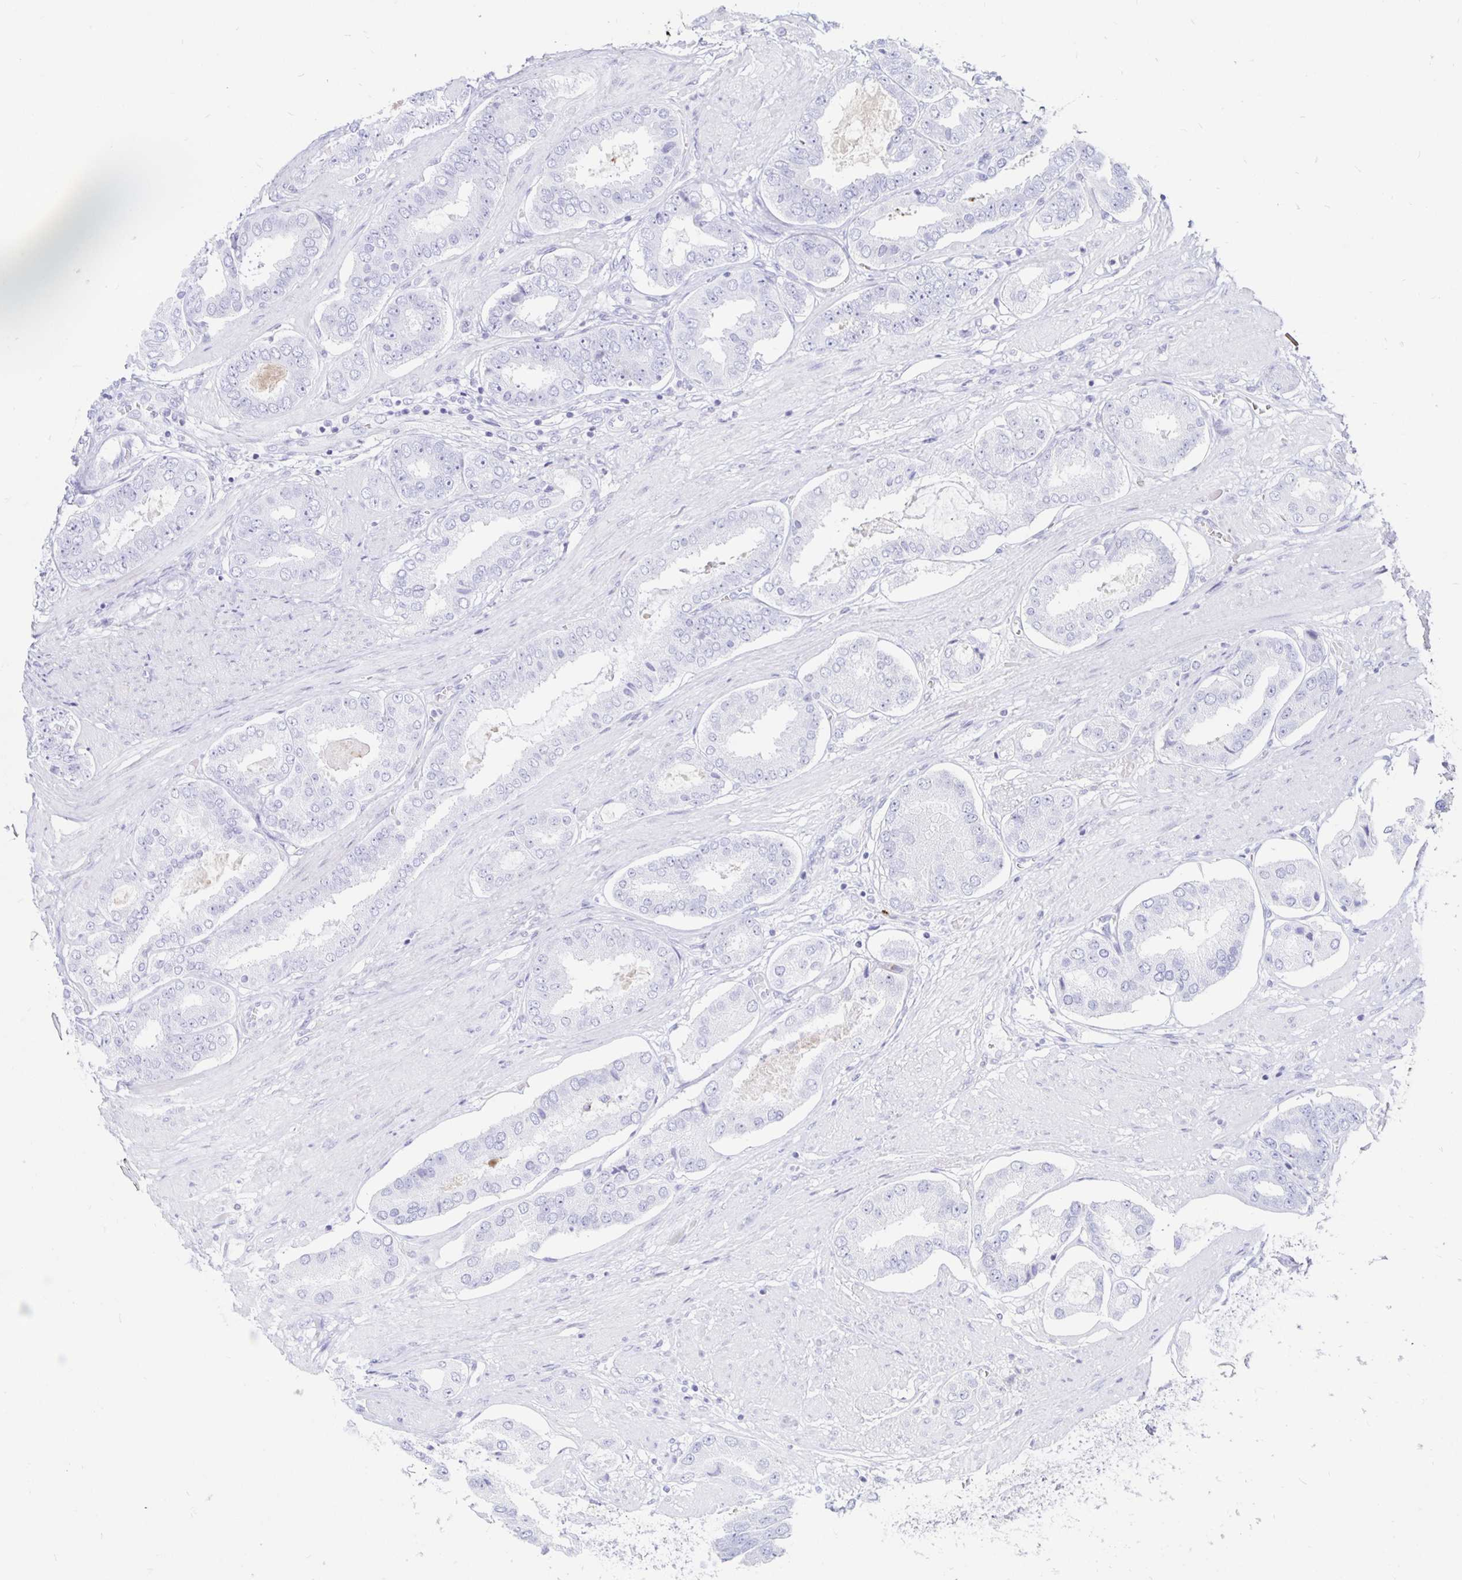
{"staining": {"intensity": "negative", "quantity": "none", "location": "none"}, "tissue": "prostate cancer", "cell_type": "Tumor cells", "image_type": "cancer", "snomed": [{"axis": "morphology", "description": "Adenocarcinoma, High grade"}, {"axis": "topography", "description": "Prostate"}], "caption": "Immunohistochemistry (IHC) photomicrograph of neoplastic tissue: human prostate adenocarcinoma (high-grade) stained with DAB (3,3'-diaminobenzidine) reveals no significant protein positivity in tumor cells.", "gene": "TIMP1", "patient": {"sex": "male", "age": 63}}